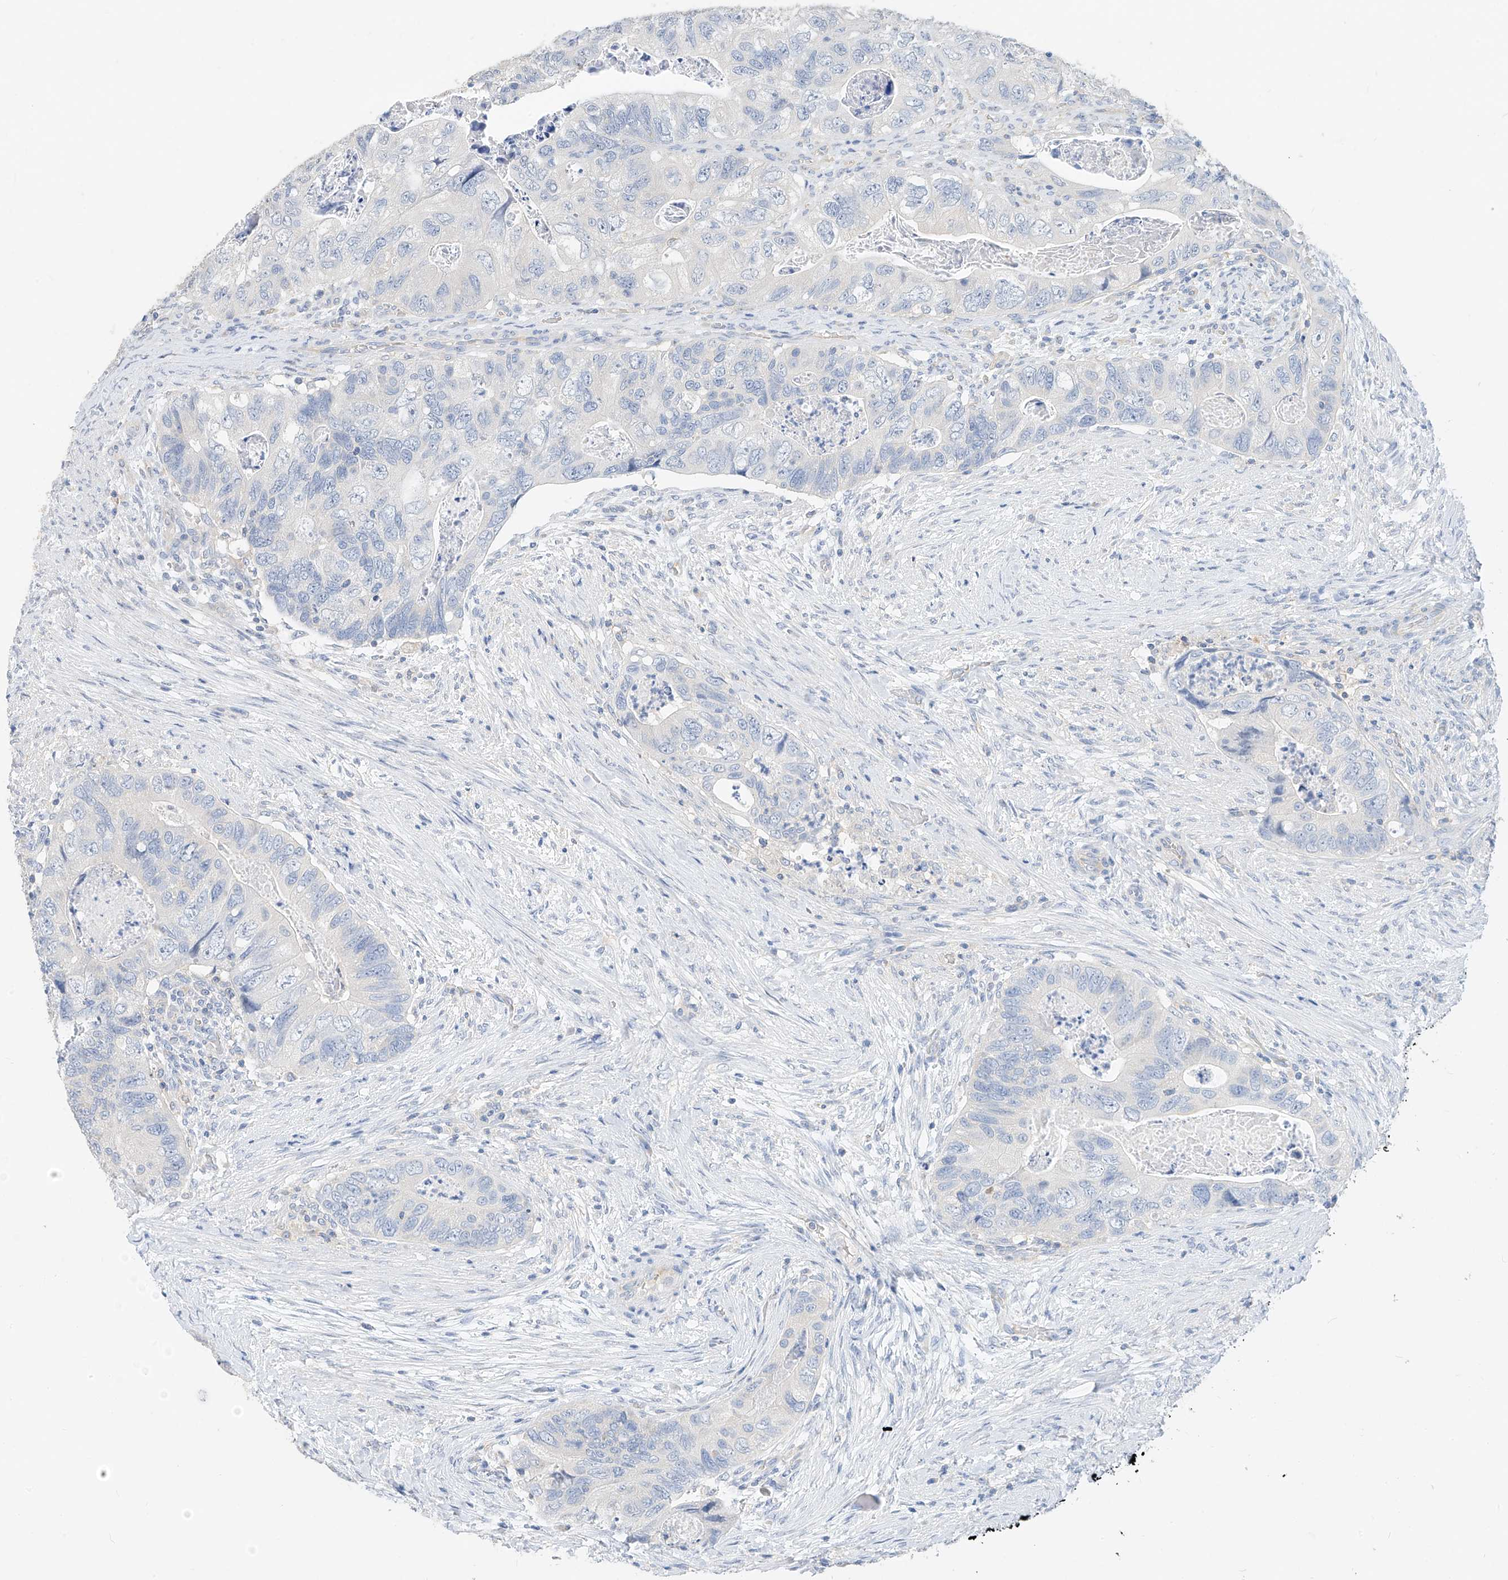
{"staining": {"intensity": "negative", "quantity": "none", "location": "none"}, "tissue": "colorectal cancer", "cell_type": "Tumor cells", "image_type": "cancer", "snomed": [{"axis": "morphology", "description": "Adenocarcinoma, NOS"}, {"axis": "topography", "description": "Rectum"}], "caption": "There is no significant expression in tumor cells of colorectal cancer.", "gene": "ZZEF1", "patient": {"sex": "male", "age": 63}}